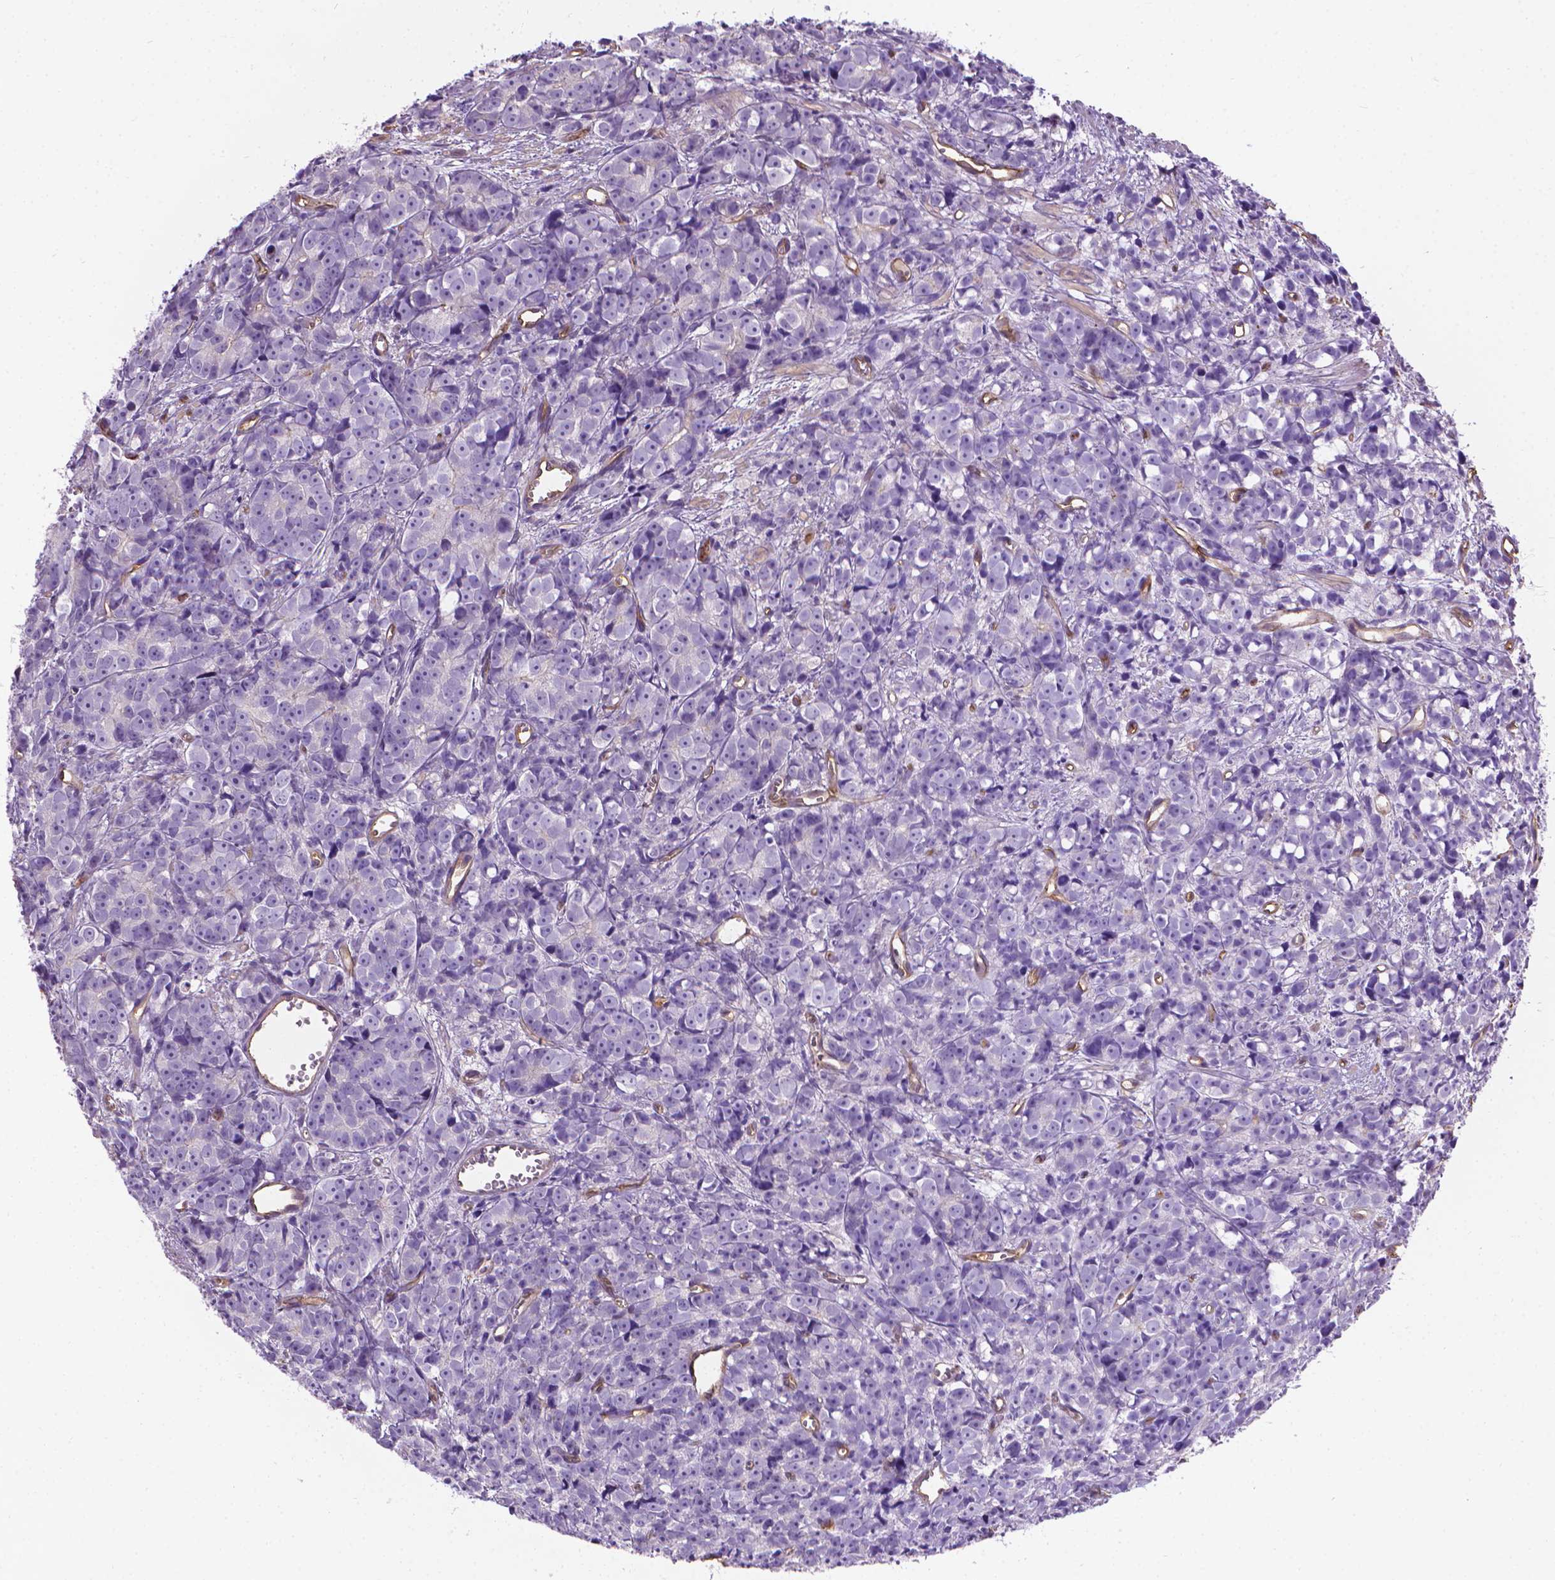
{"staining": {"intensity": "negative", "quantity": "none", "location": "none"}, "tissue": "prostate cancer", "cell_type": "Tumor cells", "image_type": "cancer", "snomed": [{"axis": "morphology", "description": "Adenocarcinoma, High grade"}, {"axis": "topography", "description": "Prostate"}], "caption": "IHC histopathology image of human prostate cancer (high-grade adenocarcinoma) stained for a protein (brown), which demonstrates no expression in tumor cells.", "gene": "CLIC4", "patient": {"sex": "male", "age": 77}}